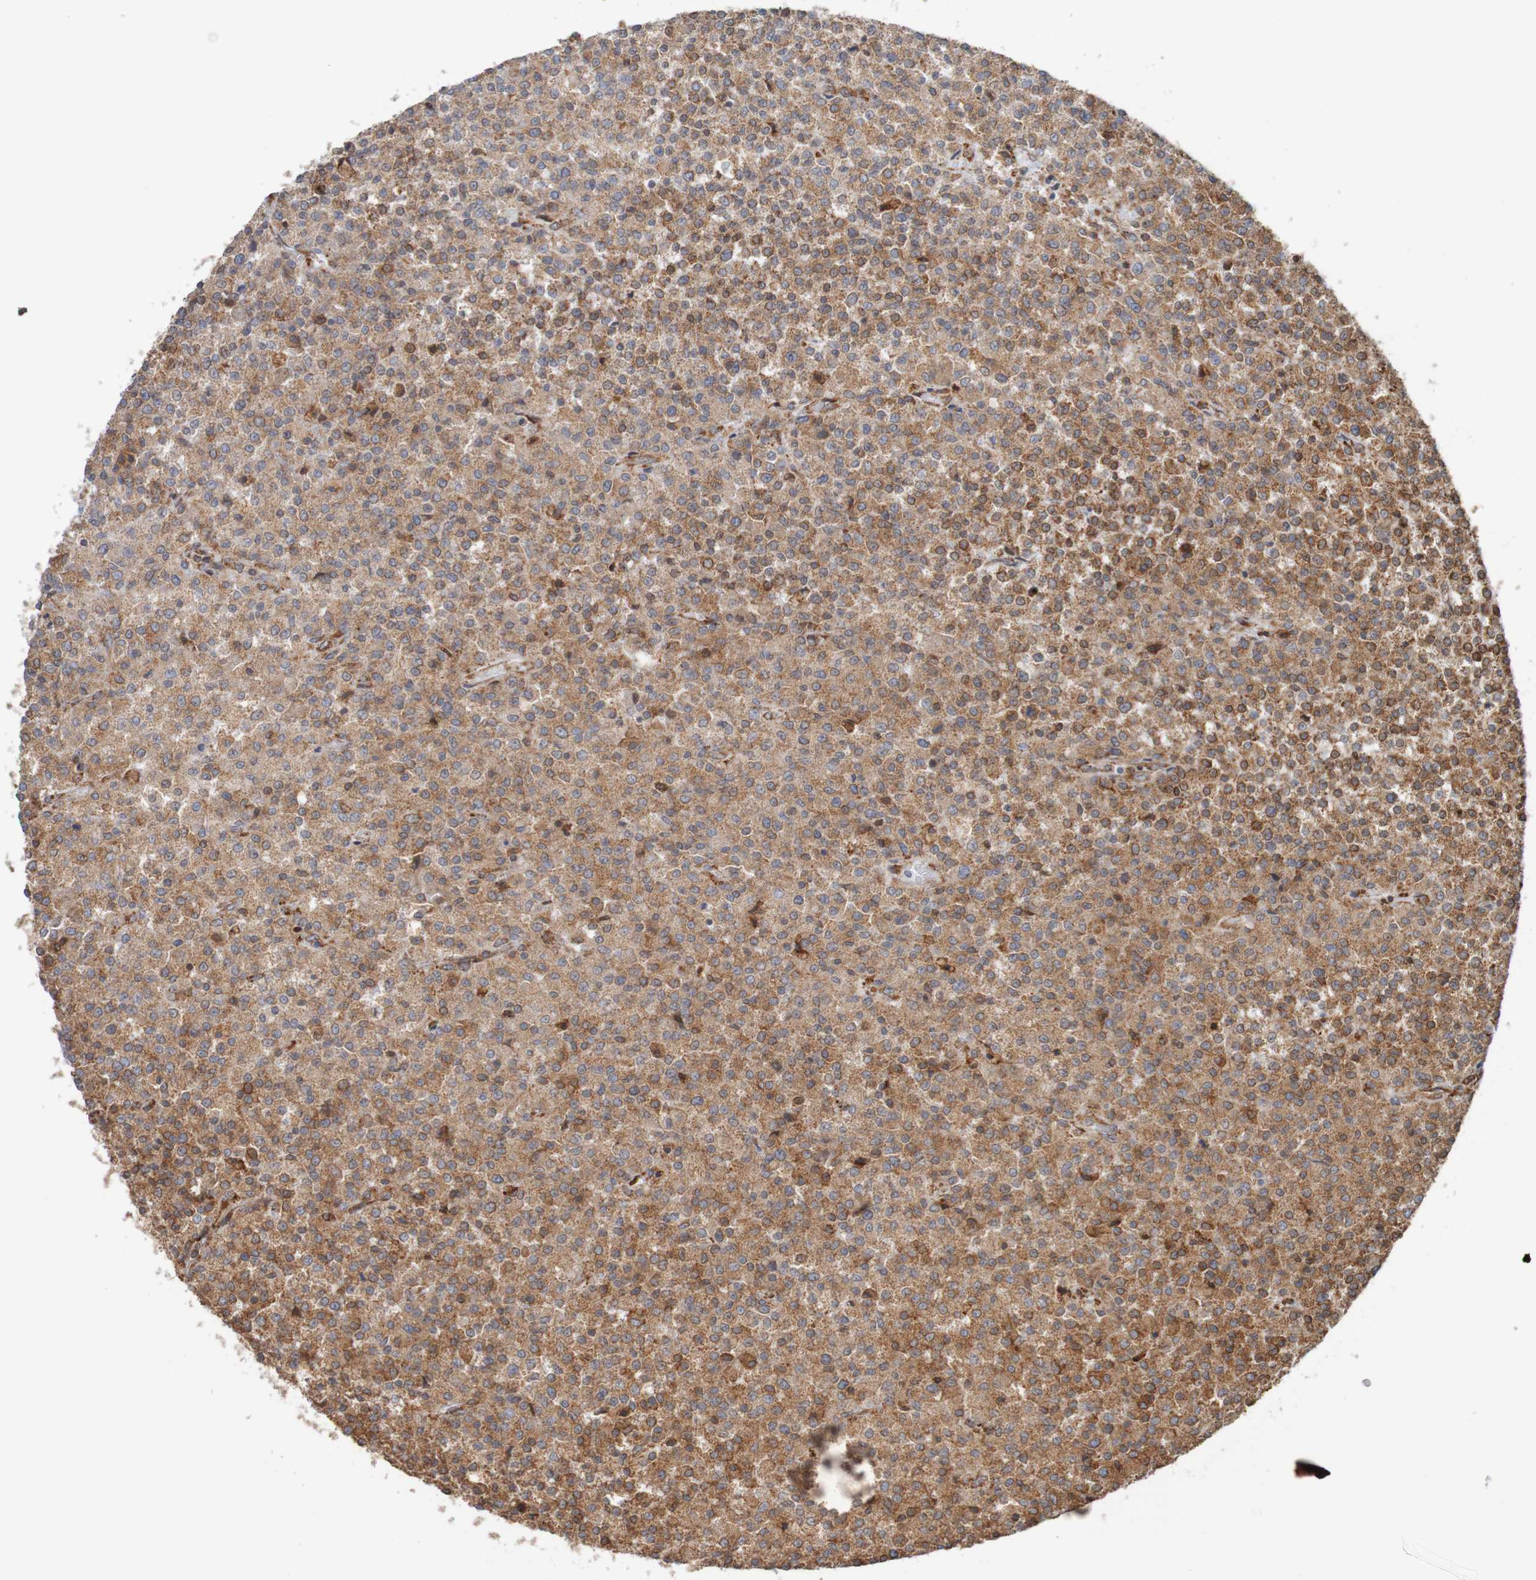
{"staining": {"intensity": "moderate", "quantity": ">75%", "location": "cytoplasmic/membranous"}, "tissue": "testis cancer", "cell_type": "Tumor cells", "image_type": "cancer", "snomed": [{"axis": "morphology", "description": "Seminoma, NOS"}, {"axis": "topography", "description": "Testis"}], "caption": "Immunohistochemical staining of testis seminoma reveals medium levels of moderate cytoplasmic/membranous staining in approximately >75% of tumor cells.", "gene": "PDIA3", "patient": {"sex": "male", "age": 59}}